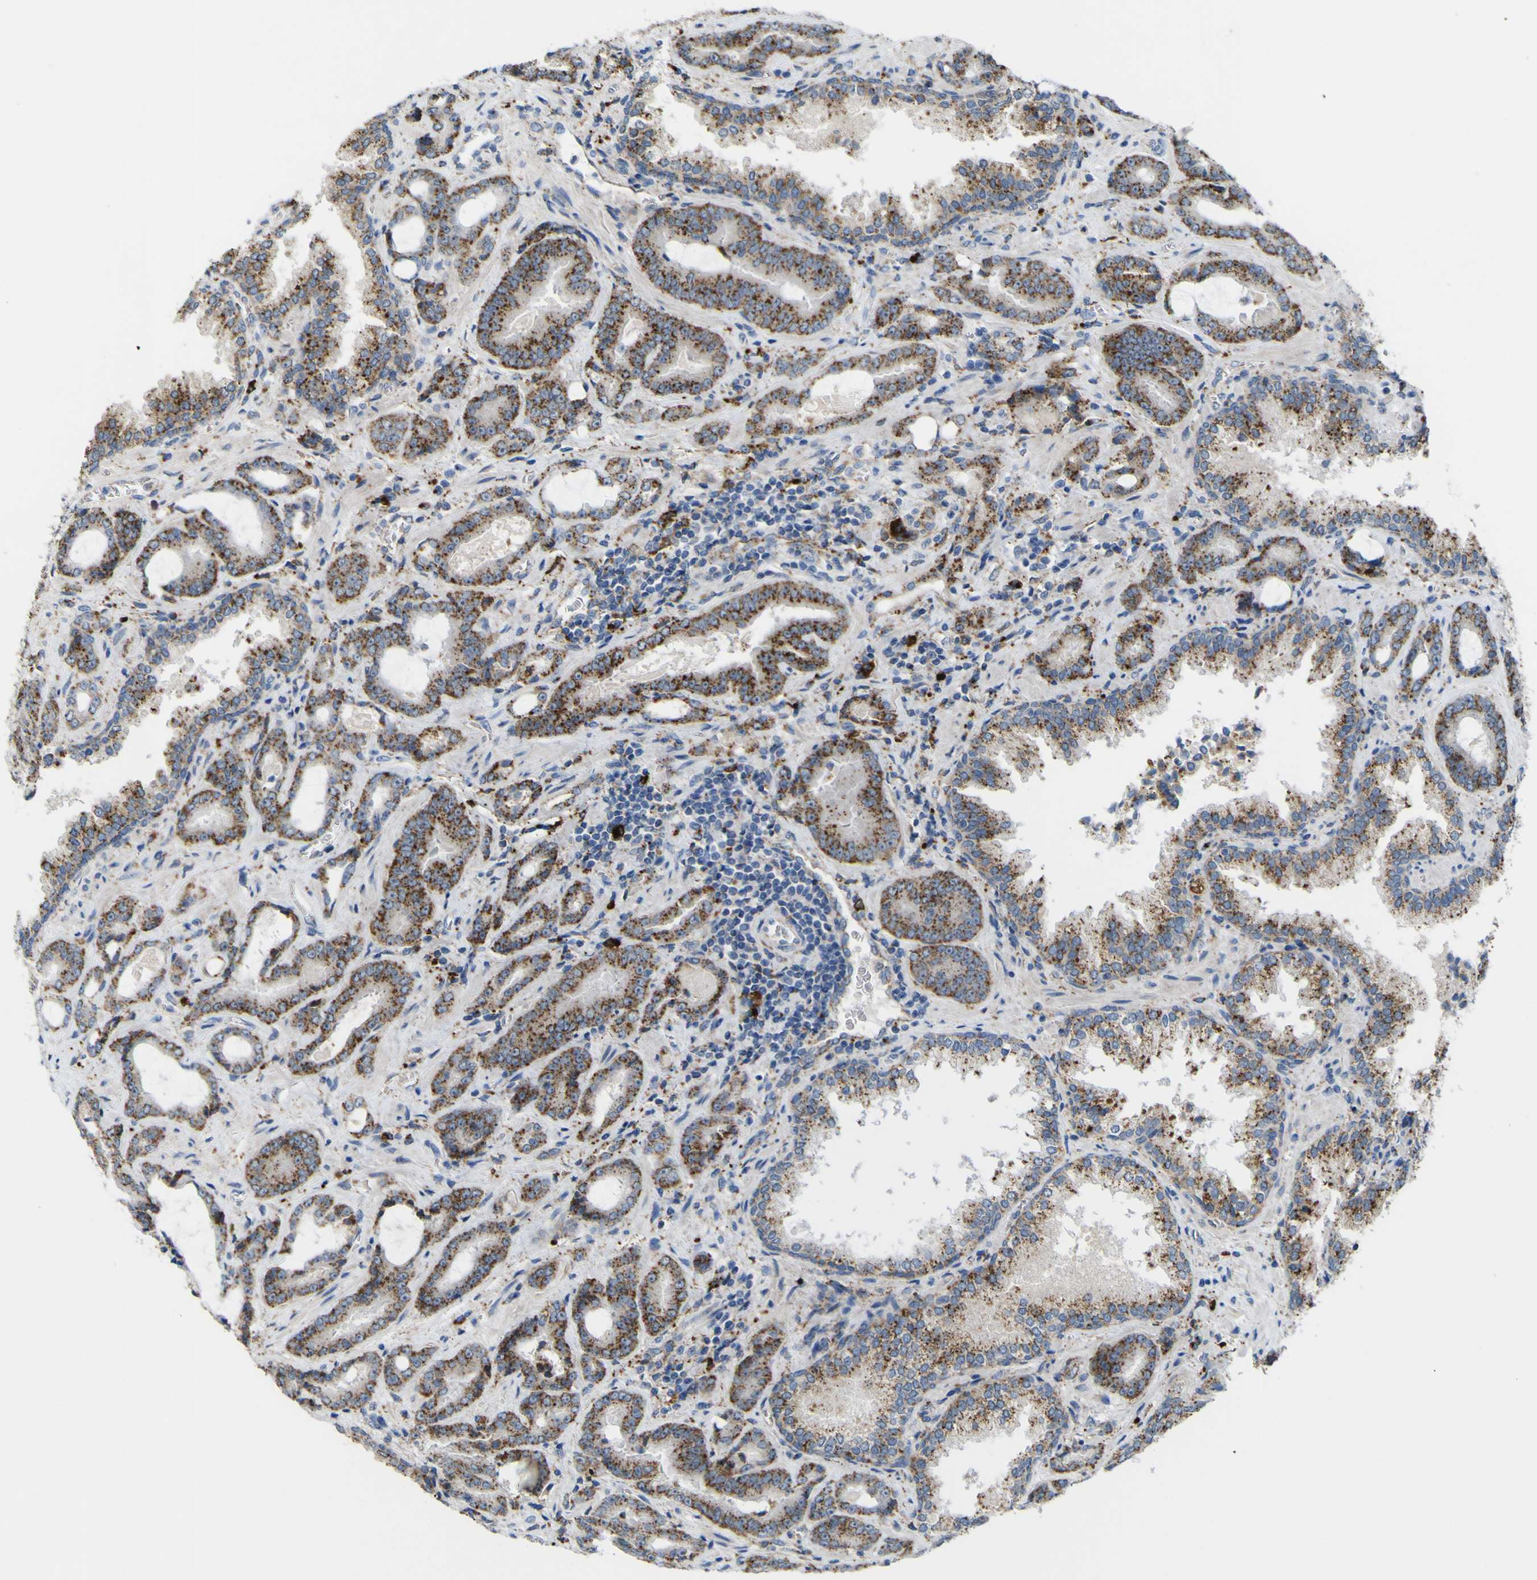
{"staining": {"intensity": "moderate", "quantity": "25%-75%", "location": "cytoplasmic/membranous"}, "tissue": "prostate cancer", "cell_type": "Tumor cells", "image_type": "cancer", "snomed": [{"axis": "morphology", "description": "Adenocarcinoma, Low grade"}, {"axis": "topography", "description": "Prostate"}], "caption": "Tumor cells reveal moderate cytoplasmic/membranous expression in about 25%-75% of cells in prostate cancer (adenocarcinoma (low-grade)). (DAB (3,3'-diaminobenzidine) IHC with brightfield microscopy, high magnification).", "gene": "PLD3", "patient": {"sex": "male", "age": 60}}